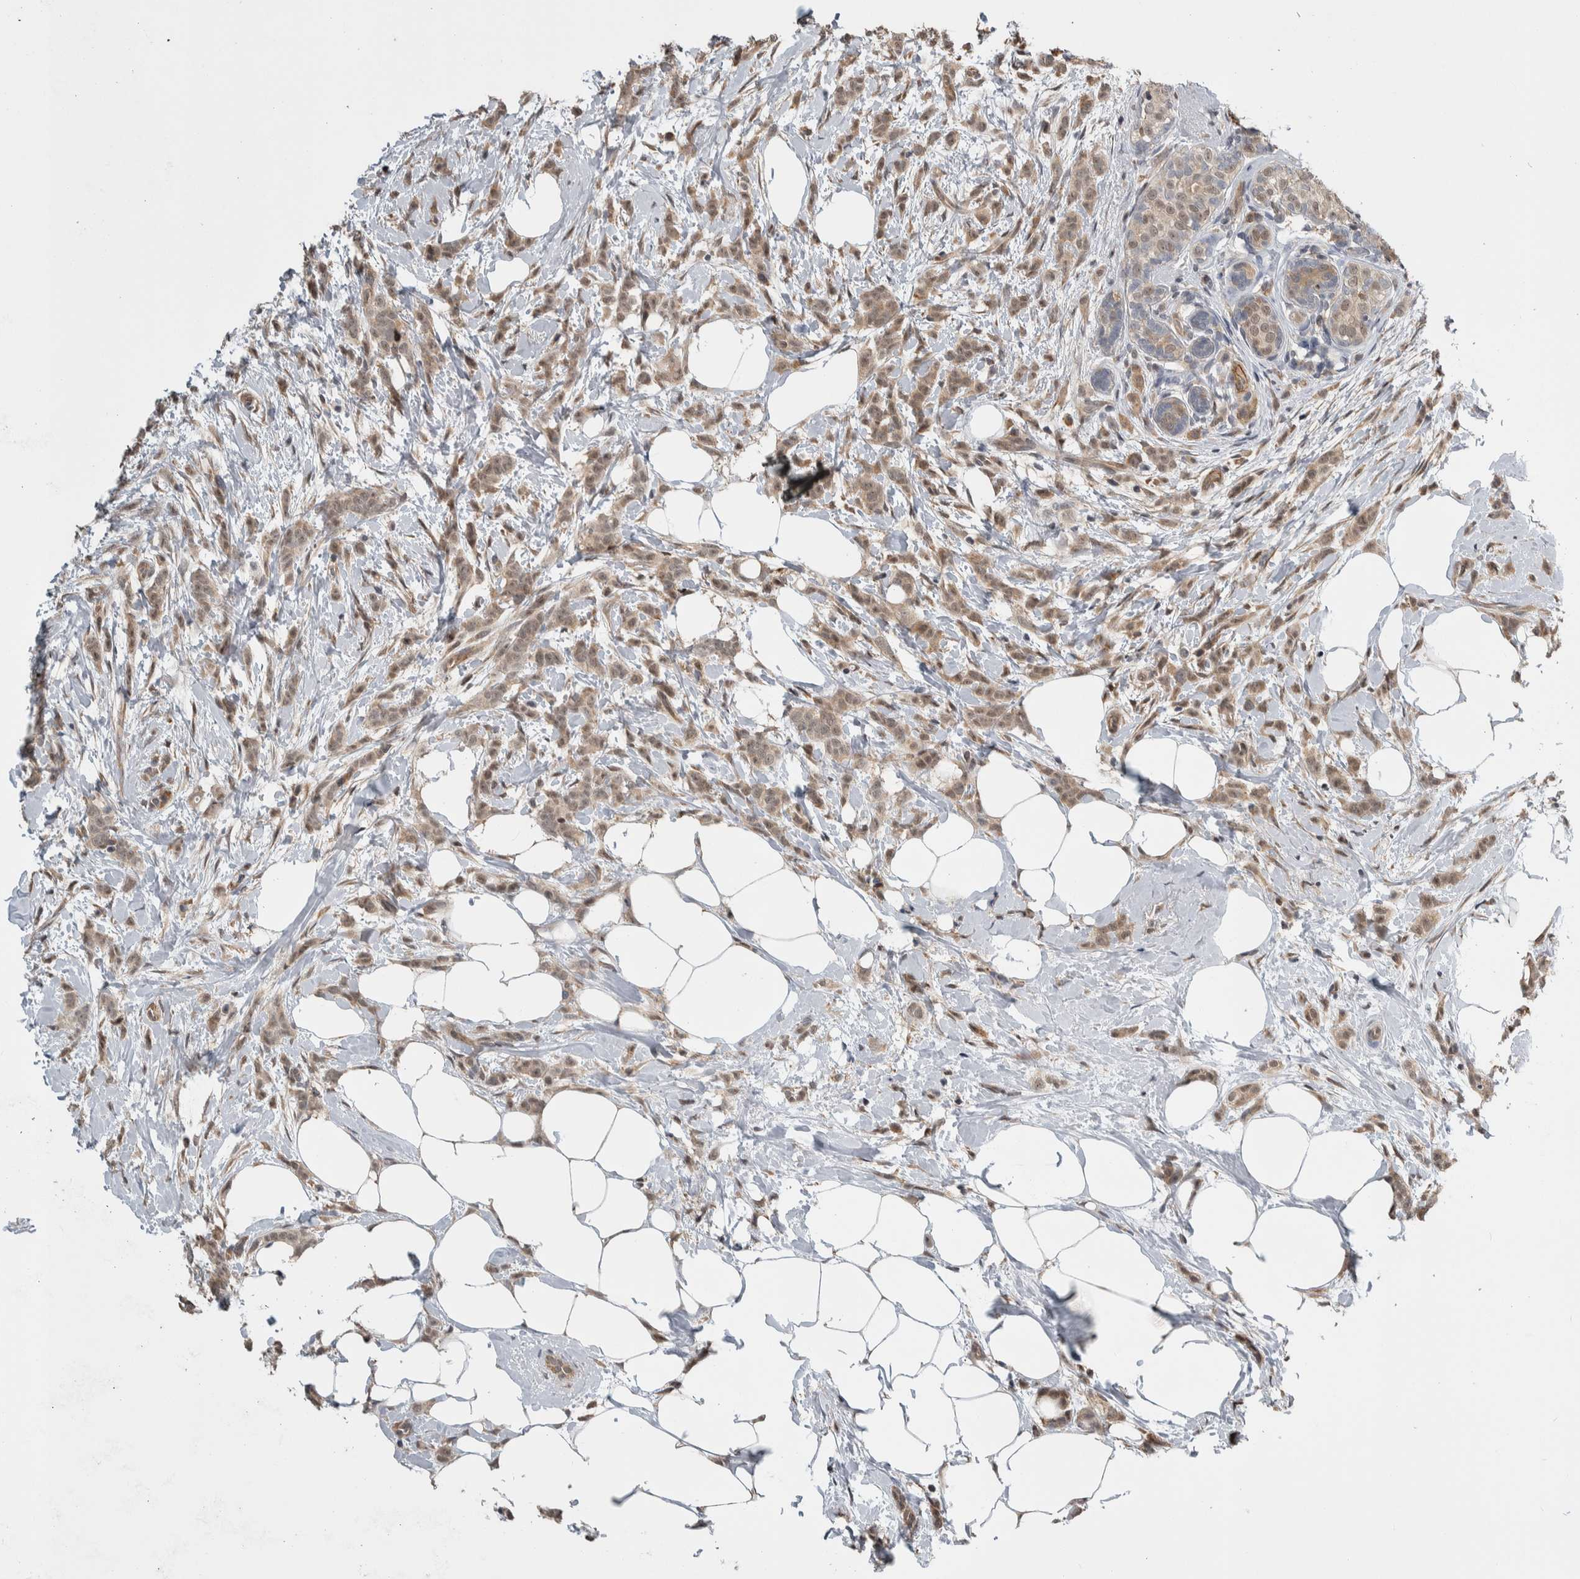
{"staining": {"intensity": "weak", "quantity": ">75%", "location": "cytoplasmic/membranous,nuclear"}, "tissue": "breast cancer", "cell_type": "Tumor cells", "image_type": "cancer", "snomed": [{"axis": "morphology", "description": "Lobular carcinoma, in situ"}, {"axis": "morphology", "description": "Lobular carcinoma"}, {"axis": "topography", "description": "Breast"}], "caption": "A high-resolution image shows immunohistochemistry (IHC) staining of breast lobular carcinoma in situ, which shows weak cytoplasmic/membranous and nuclear expression in approximately >75% of tumor cells.", "gene": "PRDM4", "patient": {"sex": "female", "age": 41}}